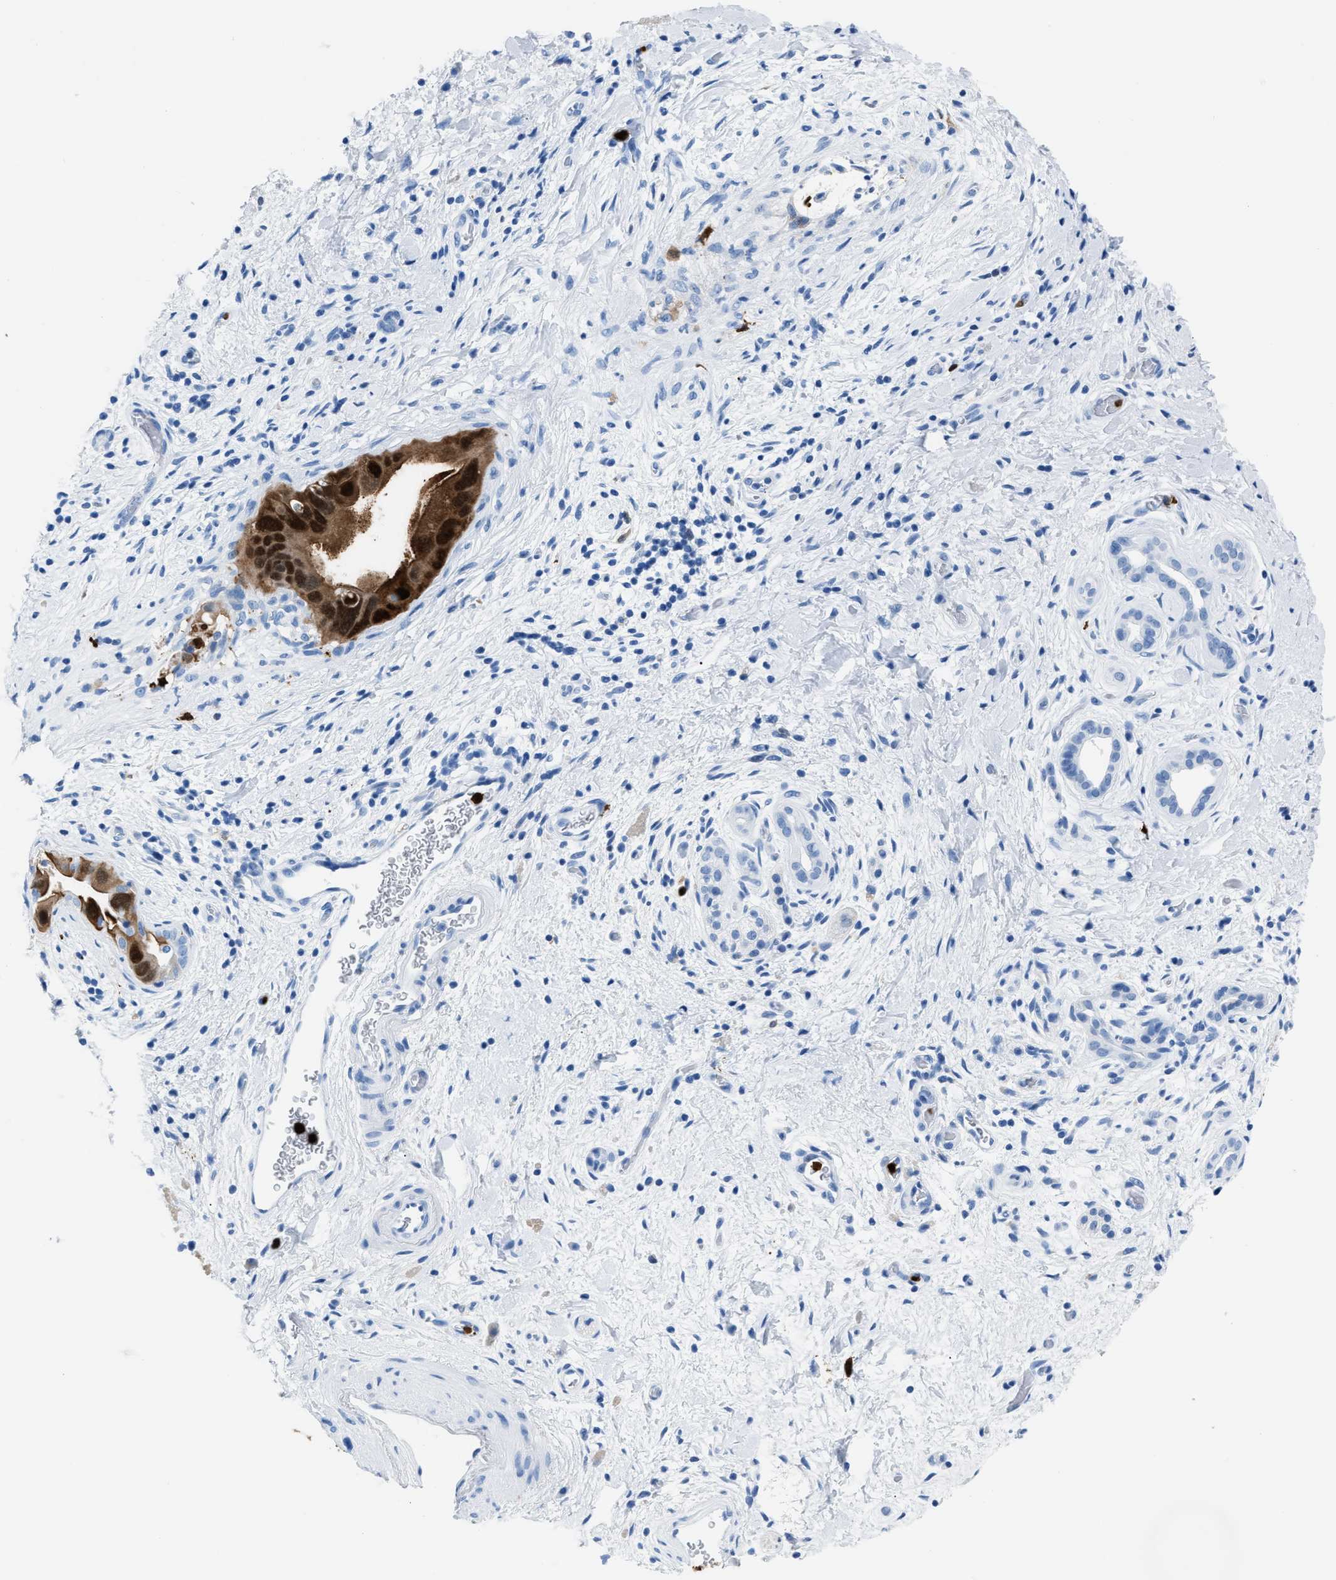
{"staining": {"intensity": "strong", "quantity": ">75%", "location": "cytoplasmic/membranous,nuclear"}, "tissue": "pancreatic cancer", "cell_type": "Tumor cells", "image_type": "cancer", "snomed": [{"axis": "morphology", "description": "Adenocarcinoma, NOS"}, {"axis": "topography", "description": "Pancreas"}], "caption": "Immunohistochemical staining of human pancreatic cancer (adenocarcinoma) displays strong cytoplasmic/membranous and nuclear protein expression in approximately >75% of tumor cells. (Stains: DAB (3,3'-diaminobenzidine) in brown, nuclei in blue, Microscopy: brightfield microscopy at high magnification).", "gene": "S100P", "patient": {"sex": "male", "age": 55}}